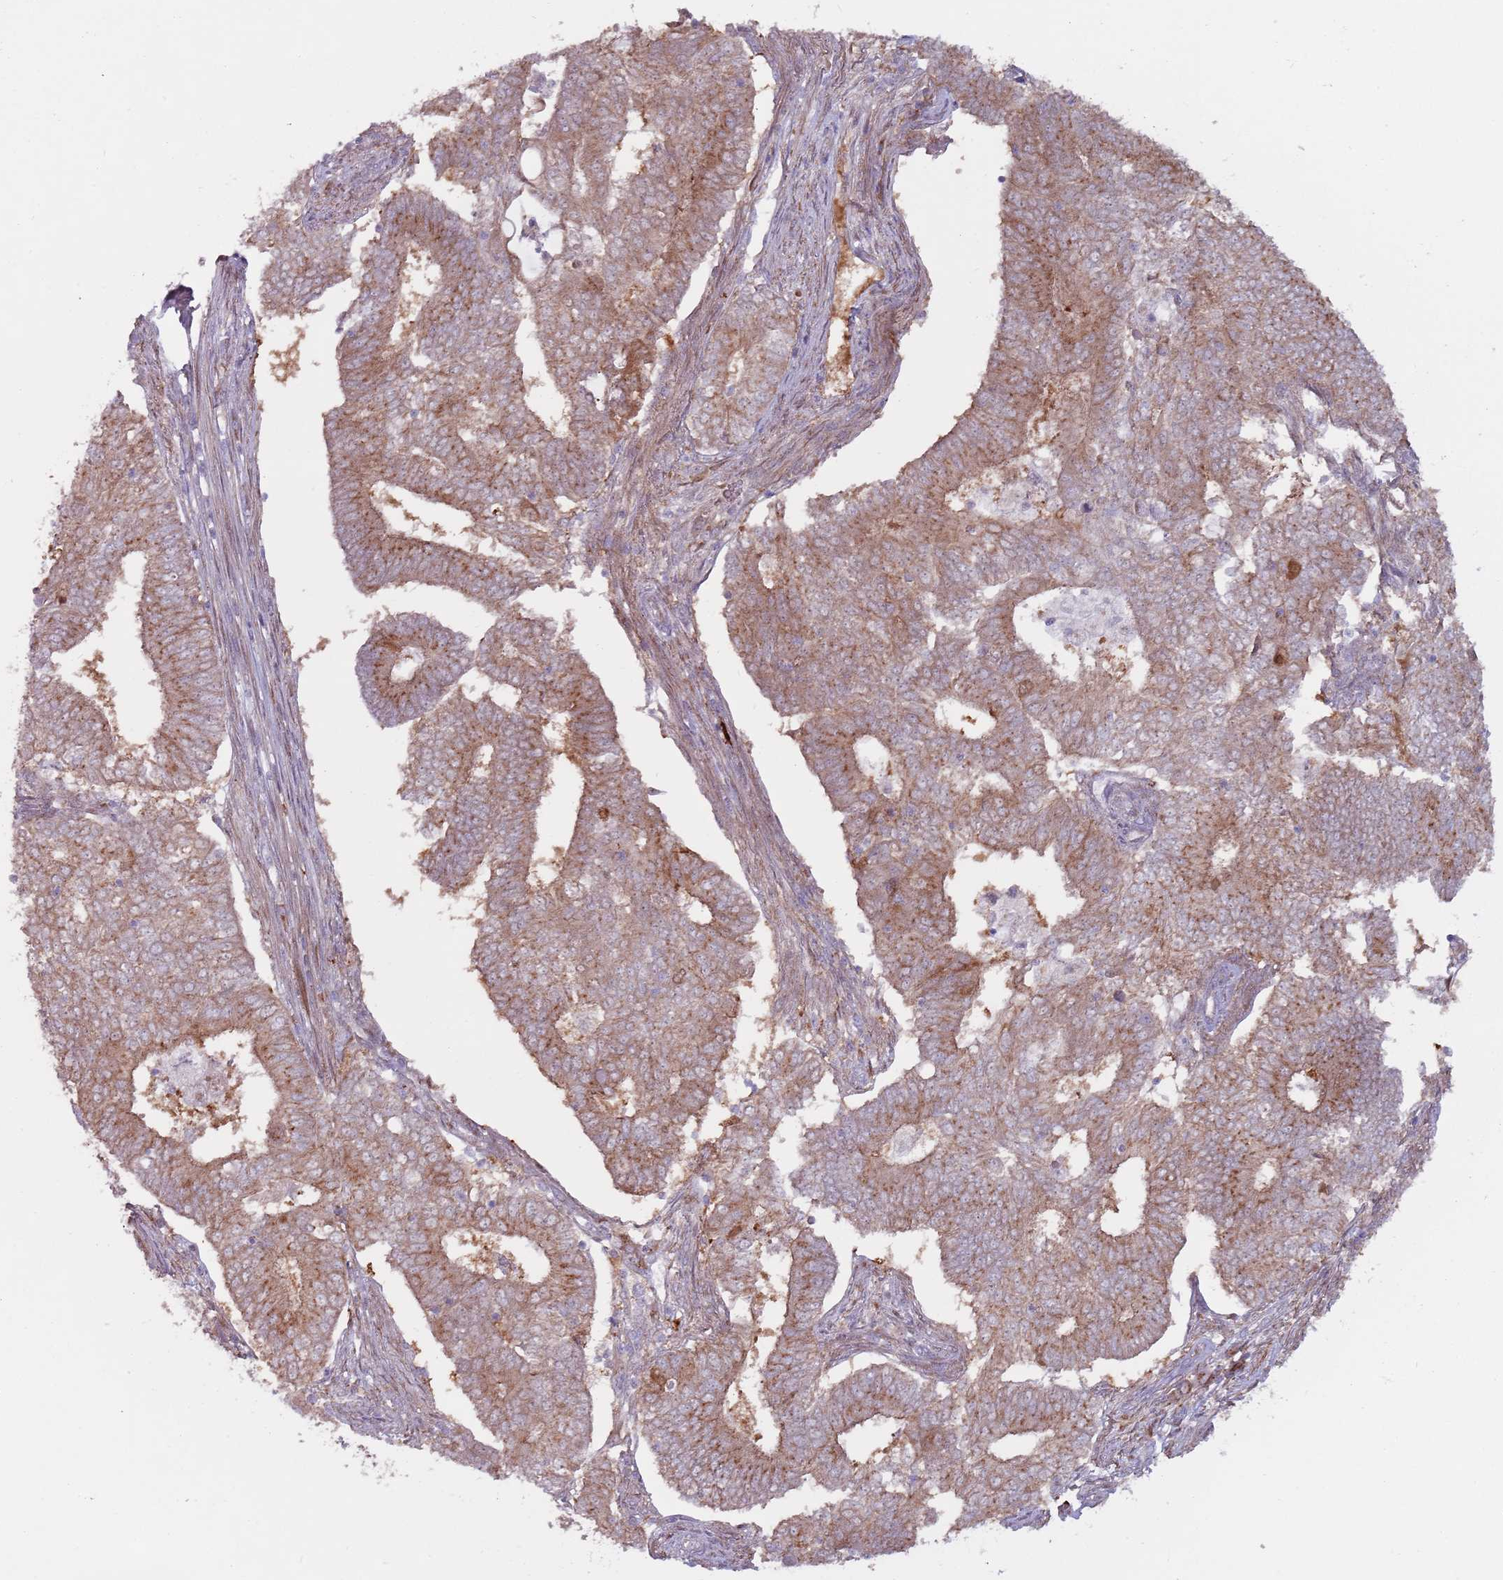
{"staining": {"intensity": "moderate", "quantity": ">75%", "location": "cytoplasmic/membranous"}, "tissue": "endometrial cancer", "cell_type": "Tumor cells", "image_type": "cancer", "snomed": [{"axis": "morphology", "description": "Adenocarcinoma, NOS"}, {"axis": "topography", "description": "Endometrium"}], "caption": "This micrograph exhibits immunohistochemistry staining of human endometrial cancer (adenocarcinoma), with medium moderate cytoplasmic/membranous expression in approximately >75% of tumor cells.", "gene": "CCDC150", "patient": {"sex": "female", "age": 62}}